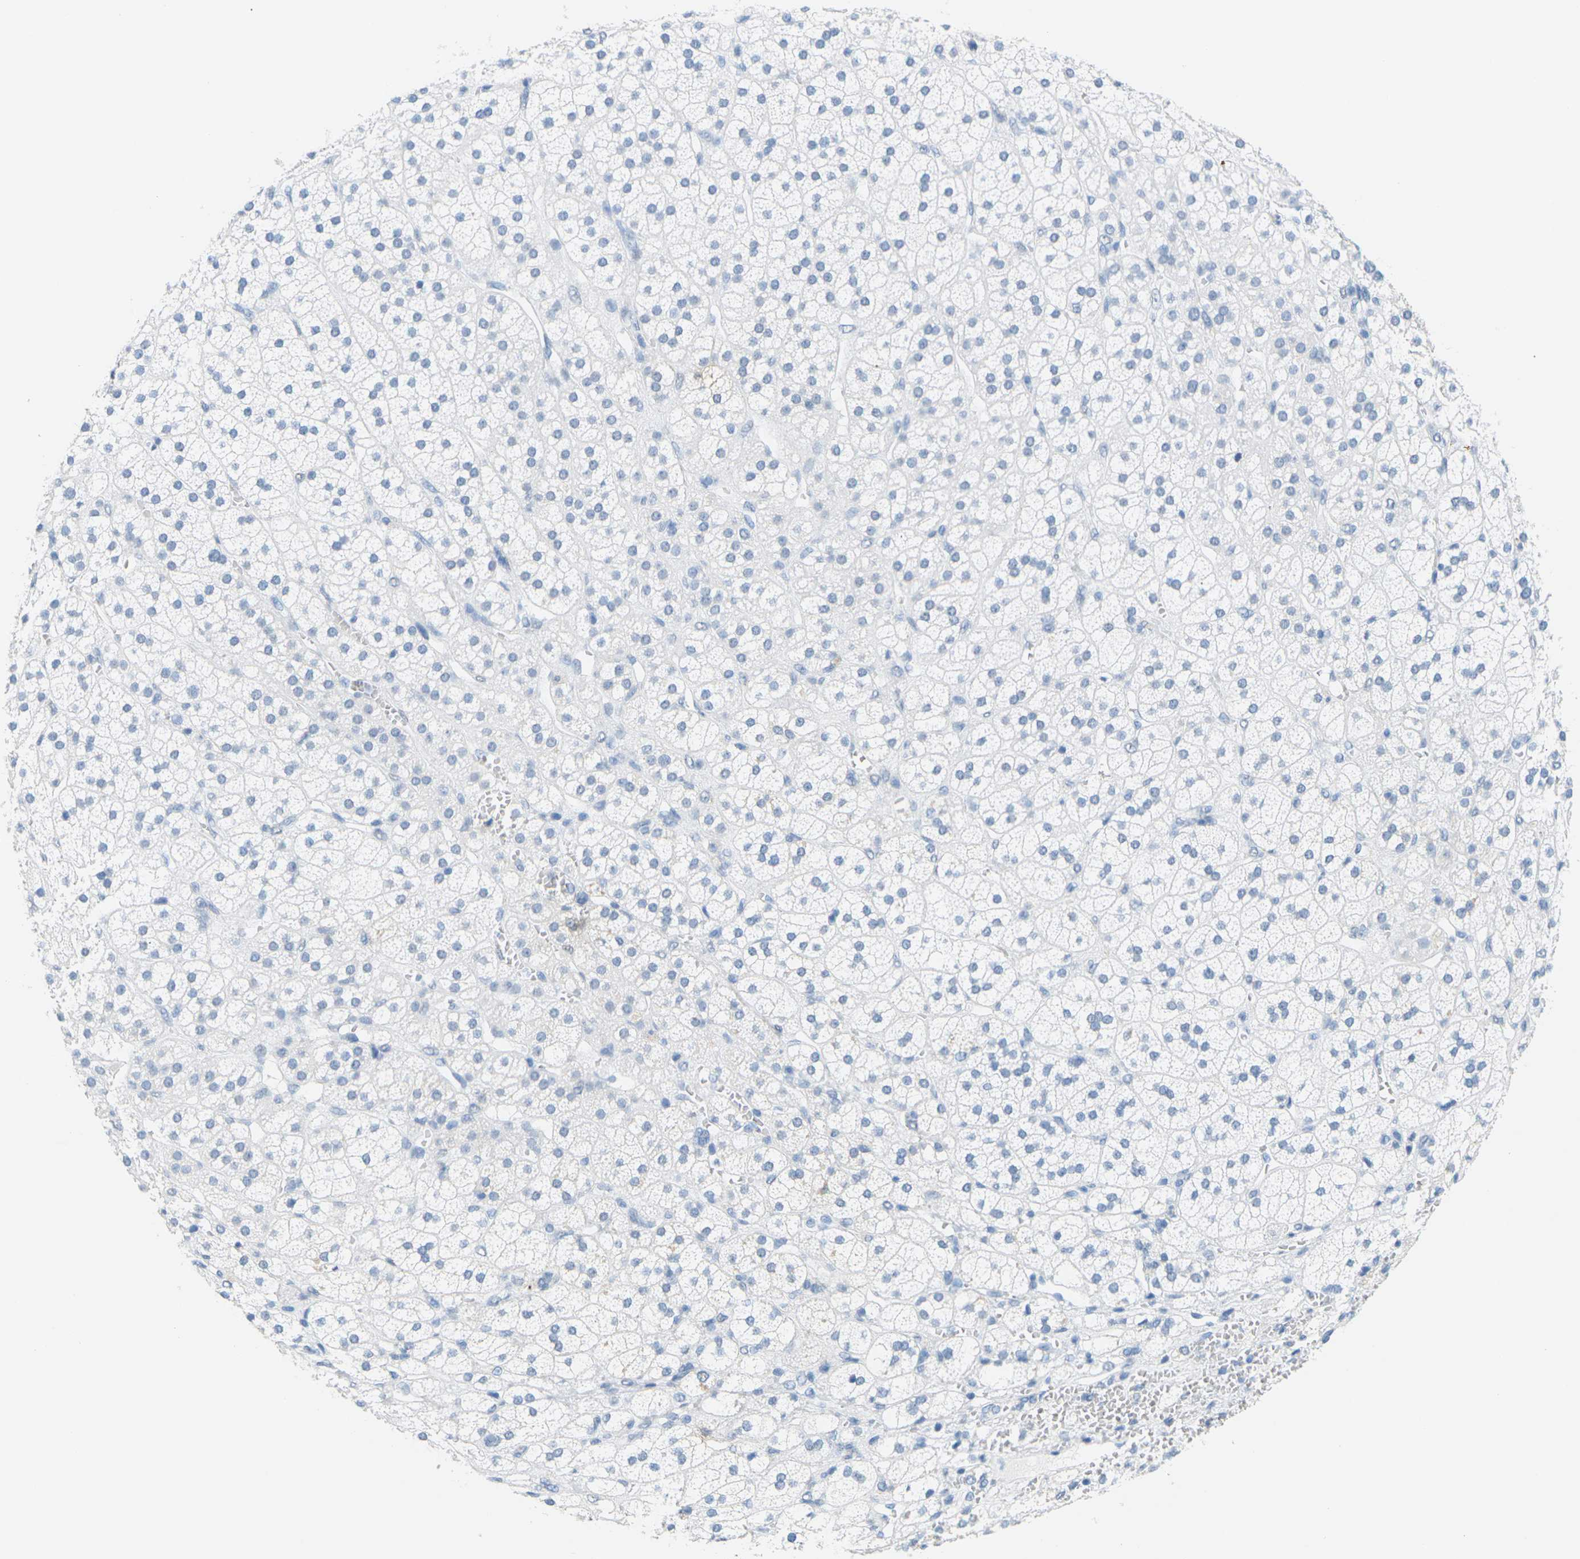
{"staining": {"intensity": "negative", "quantity": "none", "location": "none"}, "tissue": "adrenal gland", "cell_type": "Glandular cells", "image_type": "normal", "snomed": [{"axis": "morphology", "description": "Normal tissue, NOS"}, {"axis": "topography", "description": "Adrenal gland"}], "caption": "A high-resolution image shows immunohistochemistry staining of unremarkable adrenal gland, which reveals no significant expression in glandular cells.", "gene": "CTAG1A", "patient": {"sex": "male", "age": 56}}